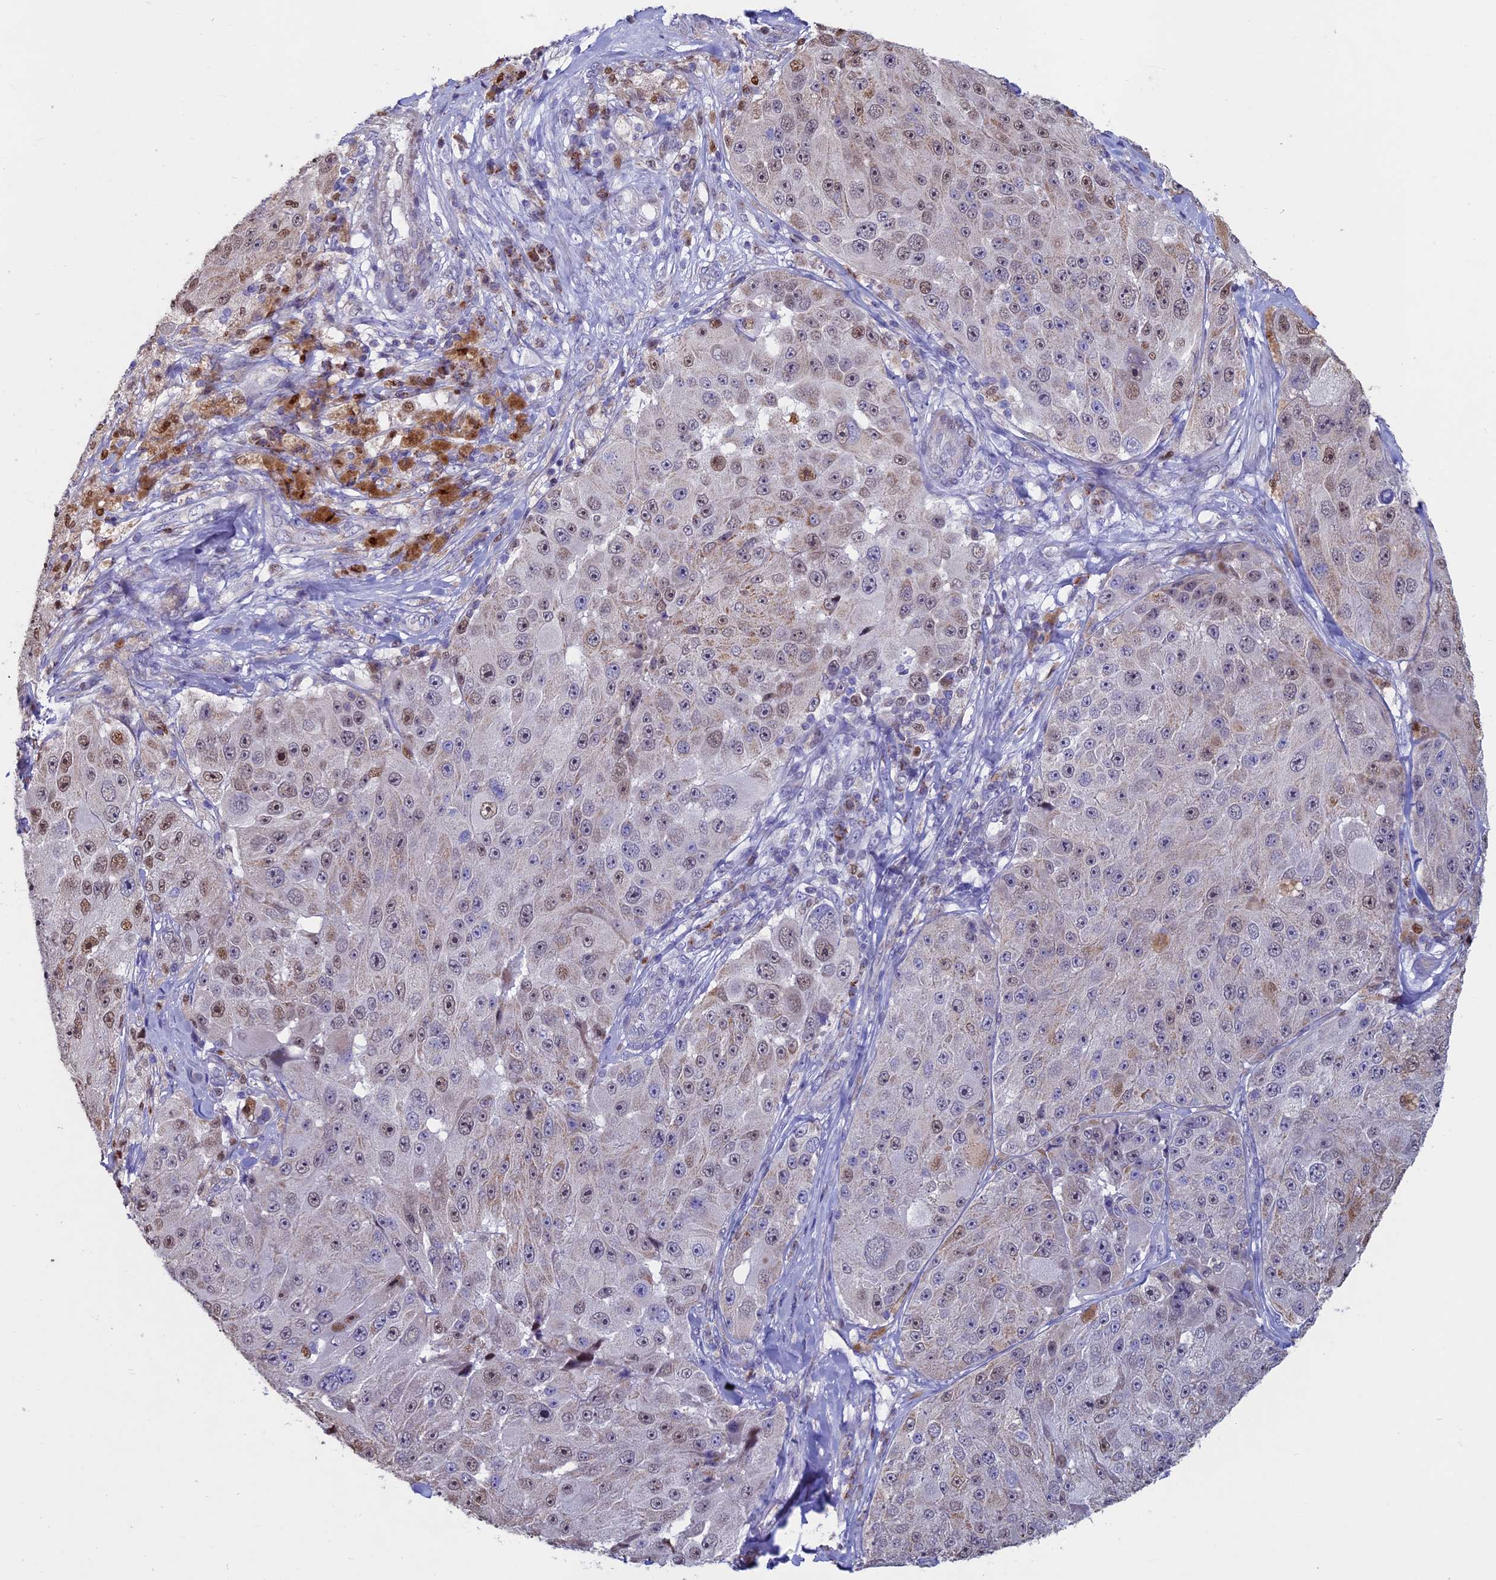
{"staining": {"intensity": "weak", "quantity": "25%-75%", "location": "cytoplasmic/membranous,nuclear"}, "tissue": "melanoma", "cell_type": "Tumor cells", "image_type": "cancer", "snomed": [{"axis": "morphology", "description": "Malignant melanoma, Metastatic site"}, {"axis": "topography", "description": "Lymph node"}], "caption": "Immunohistochemistry (IHC) staining of malignant melanoma (metastatic site), which displays low levels of weak cytoplasmic/membranous and nuclear staining in approximately 25%-75% of tumor cells indicating weak cytoplasmic/membranous and nuclear protein staining. The staining was performed using DAB (brown) for protein detection and nuclei were counterstained in hematoxylin (blue).", "gene": "ACSS1", "patient": {"sex": "male", "age": 62}}